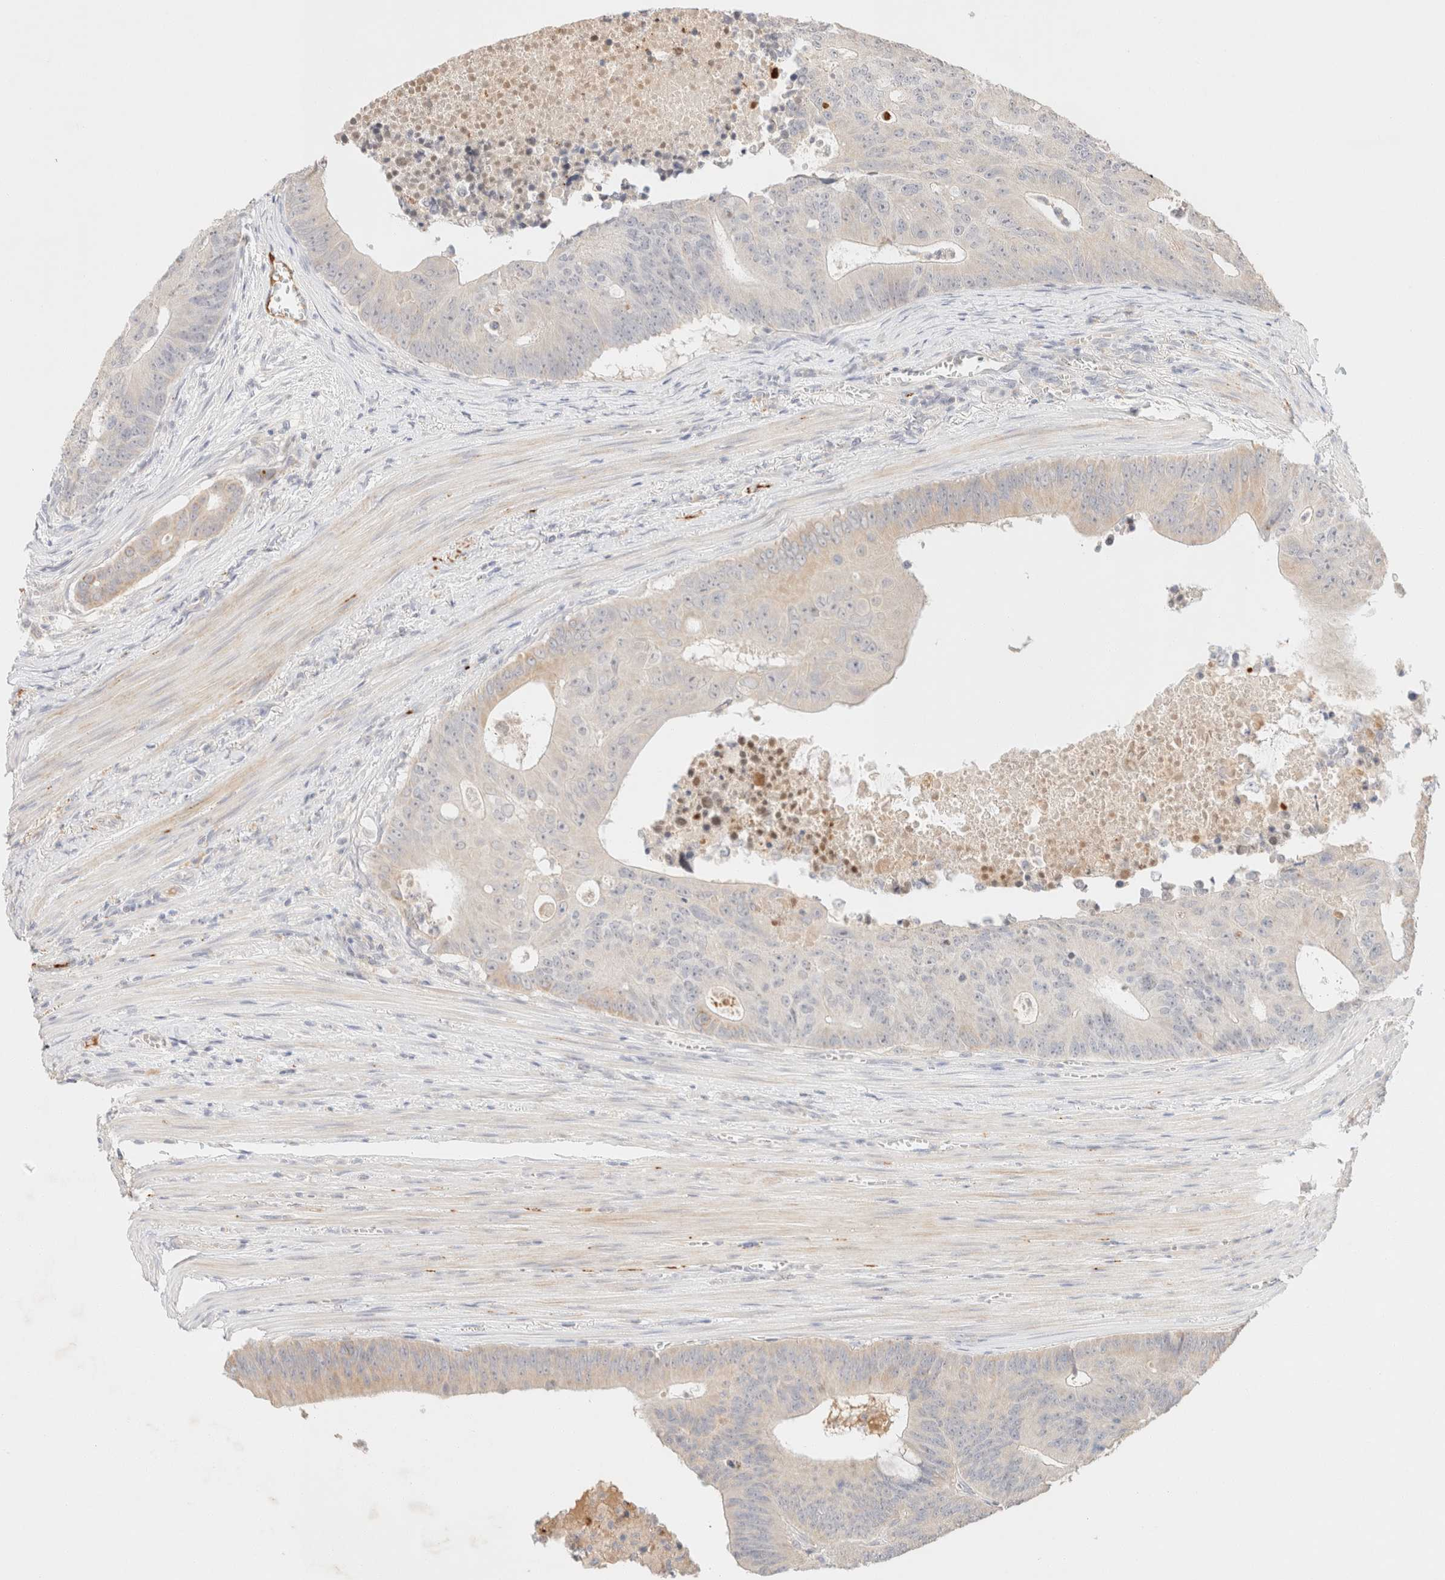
{"staining": {"intensity": "negative", "quantity": "none", "location": "none"}, "tissue": "colorectal cancer", "cell_type": "Tumor cells", "image_type": "cancer", "snomed": [{"axis": "morphology", "description": "Adenocarcinoma, NOS"}, {"axis": "topography", "description": "Colon"}], "caption": "Tumor cells are negative for protein expression in human colorectal cancer (adenocarcinoma).", "gene": "SNTB1", "patient": {"sex": "male", "age": 87}}